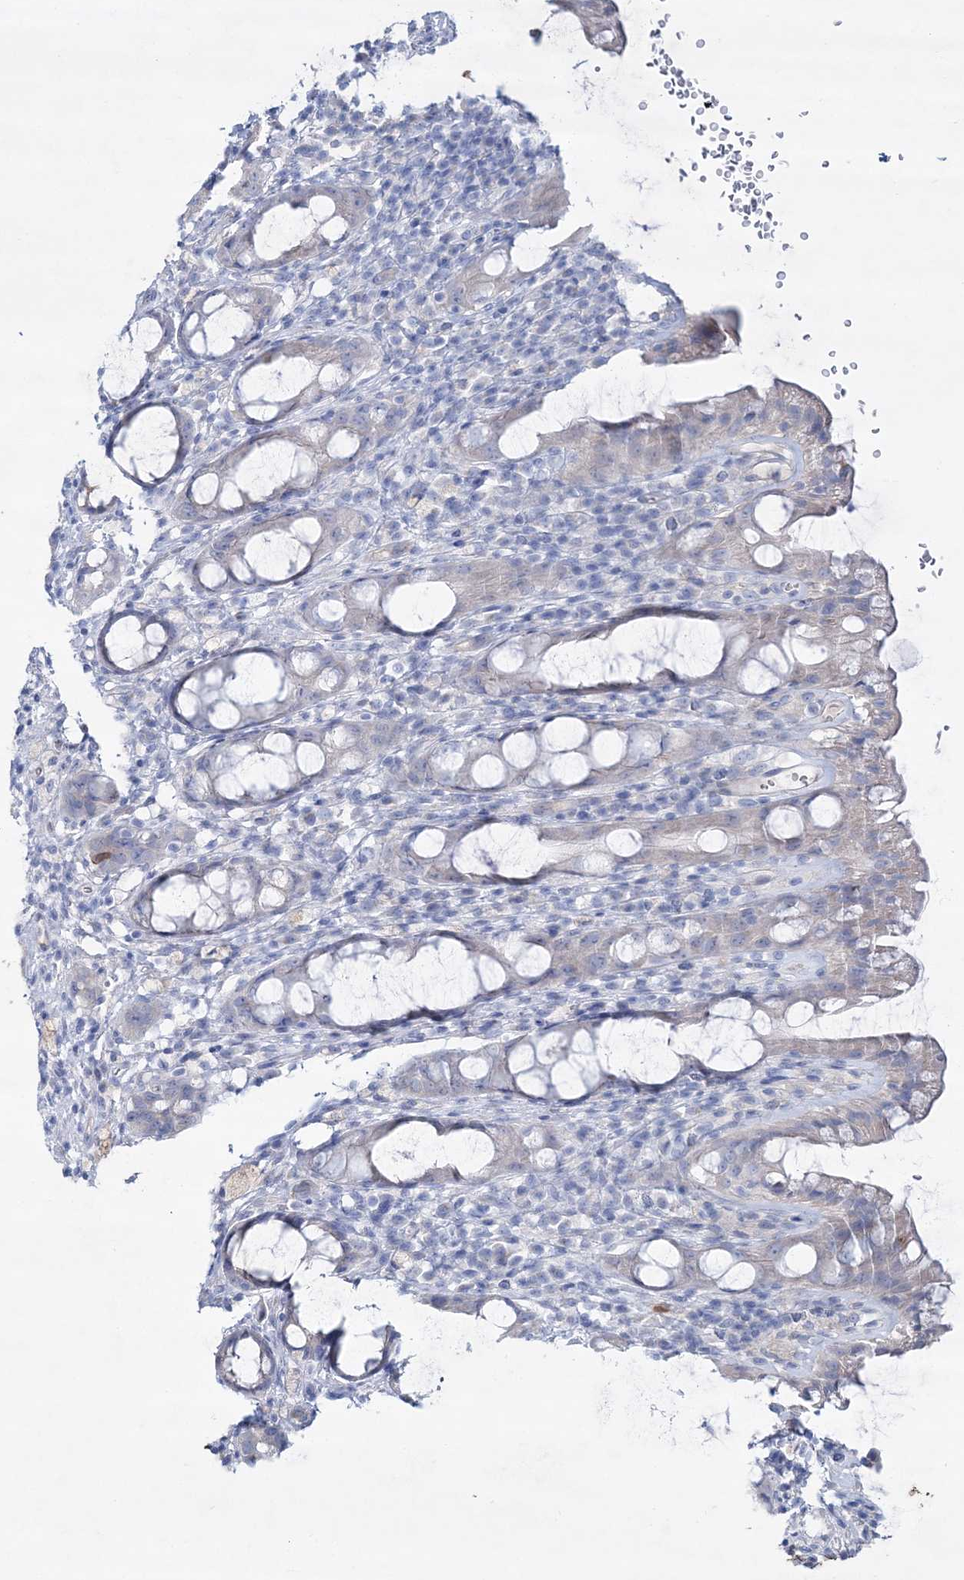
{"staining": {"intensity": "negative", "quantity": "none", "location": "none"}, "tissue": "rectum", "cell_type": "Glandular cells", "image_type": "normal", "snomed": [{"axis": "morphology", "description": "Normal tissue, NOS"}, {"axis": "topography", "description": "Rectum"}], "caption": "An IHC image of unremarkable rectum is shown. There is no staining in glandular cells of rectum.", "gene": "ADGRL1", "patient": {"sex": "male", "age": 44}}